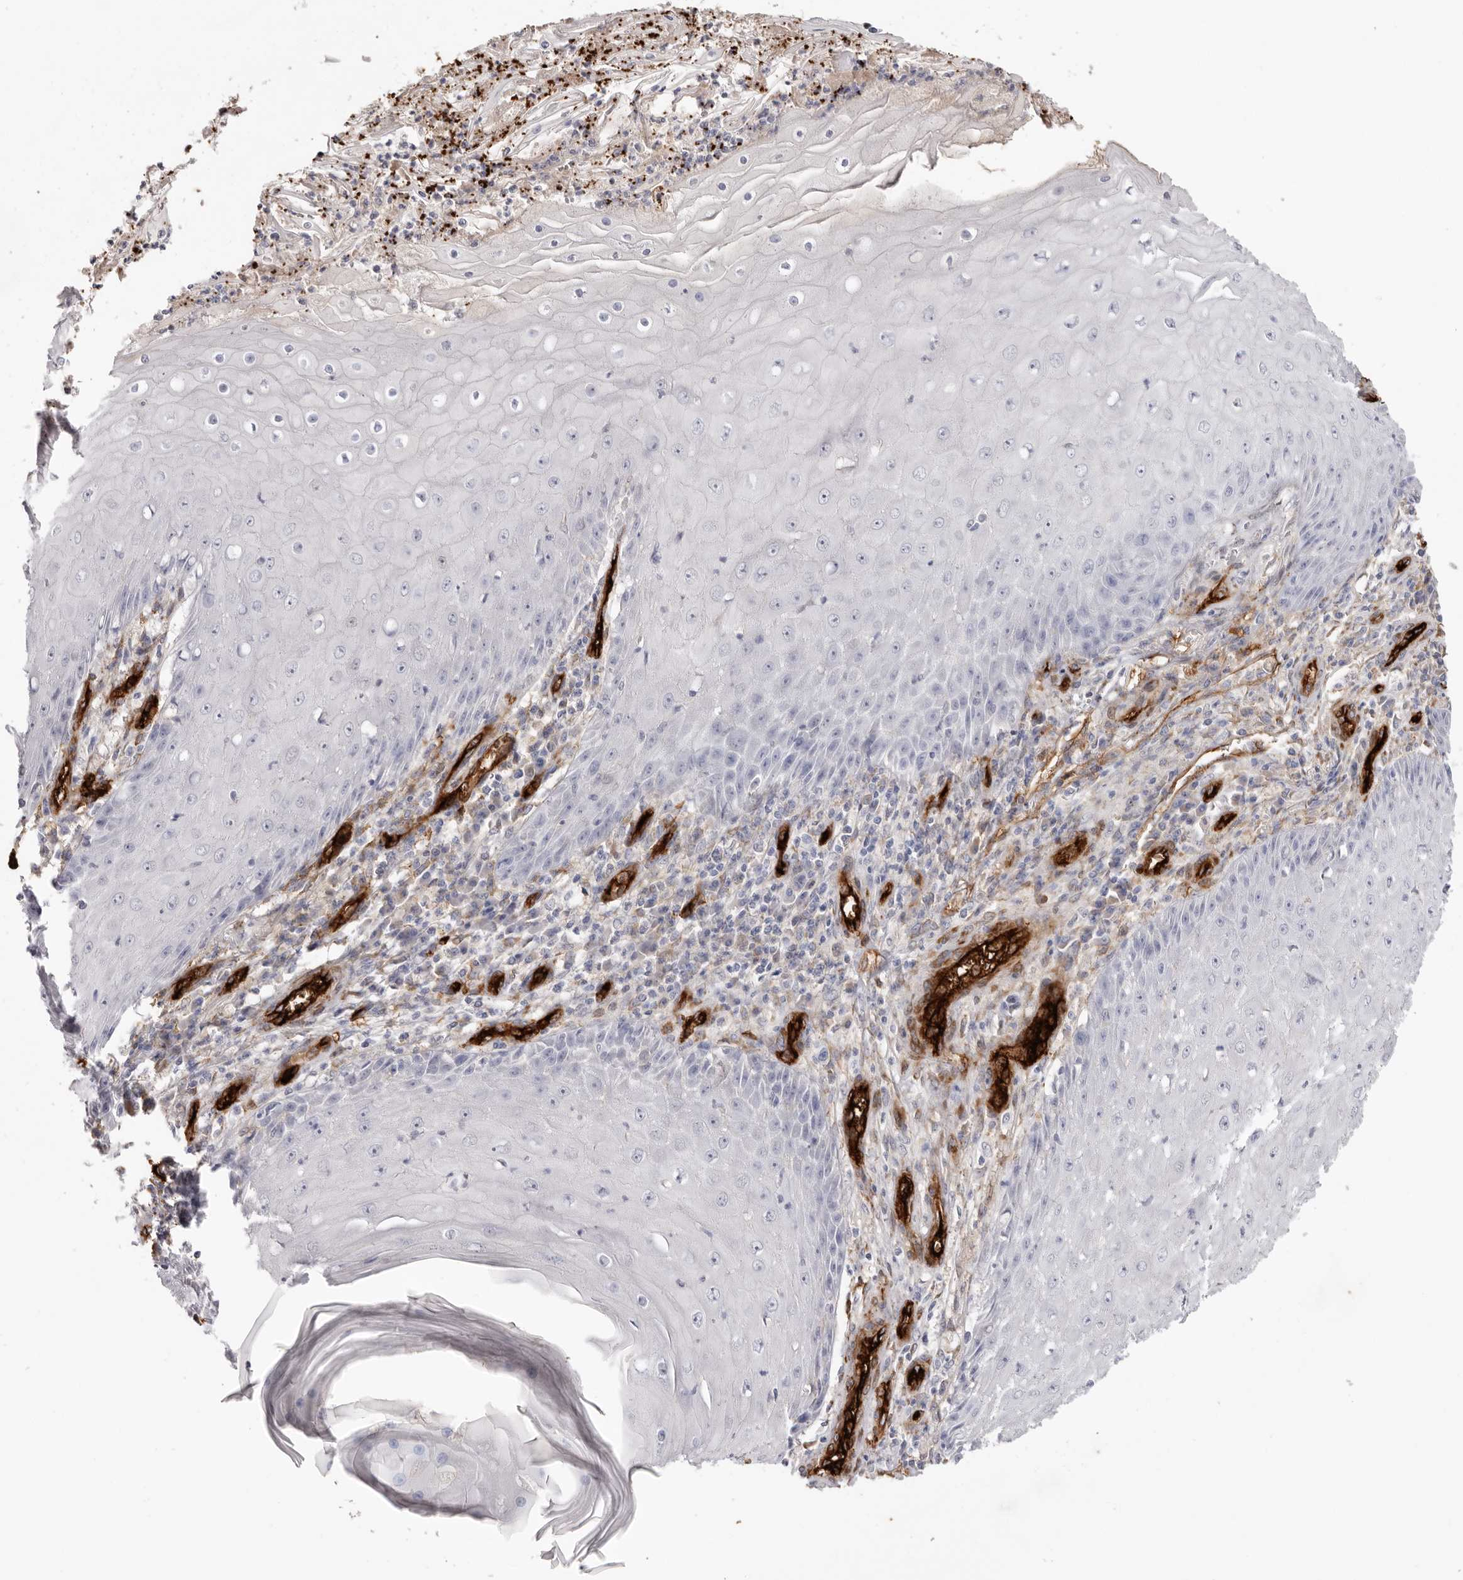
{"staining": {"intensity": "negative", "quantity": "none", "location": "none"}, "tissue": "skin cancer", "cell_type": "Tumor cells", "image_type": "cancer", "snomed": [{"axis": "morphology", "description": "Squamous cell carcinoma, NOS"}, {"axis": "topography", "description": "Skin"}], "caption": "DAB immunohistochemical staining of squamous cell carcinoma (skin) displays no significant positivity in tumor cells. (DAB IHC with hematoxylin counter stain).", "gene": "LRRC66", "patient": {"sex": "female", "age": 73}}